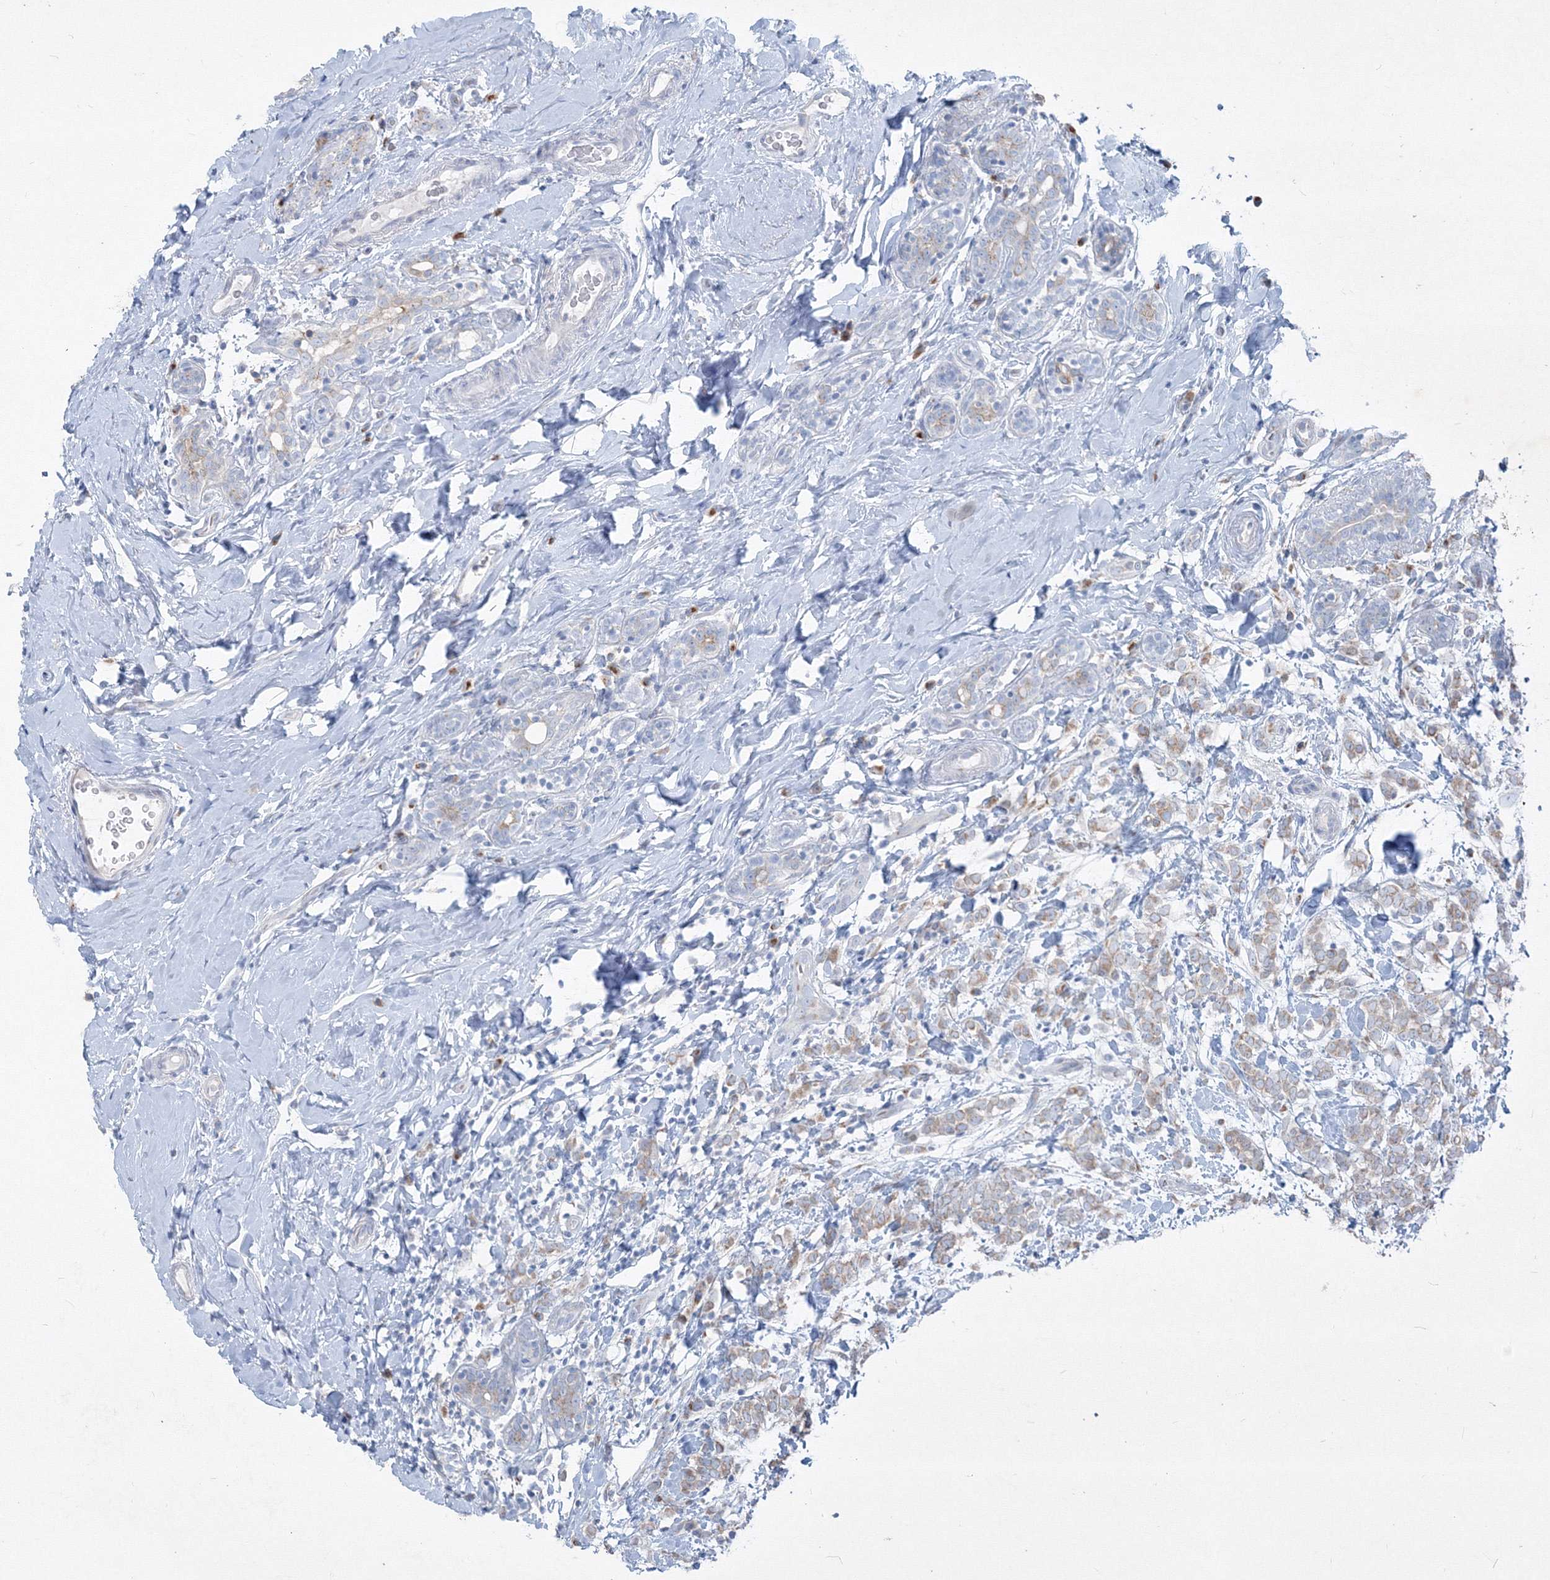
{"staining": {"intensity": "weak", "quantity": "25%-75%", "location": "cytoplasmic/membranous"}, "tissue": "breast cancer", "cell_type": "Tumor cells", "image_type": "cancer", "snomed": [{"axis": "morphology", "description": "Normal tissue, NOS"}, {"axis": "morphology", "description": "Lobular carcinoma"}, {"axis": "topography", "description": "Breast"}], "caption": "Protein expression analysis of human breast cancer reveals weak cytoplasmic/membranous staining in approximately 25%-75% of tumor cells. The protein is stained brown, and the nuclei are stained in blue (DAB (3,3'-diaminobenzidine) IHC with brightfield microscopy, high magnification).", "gene": "IFNAR1", "patient": {"sex": "female", "age": 47}}